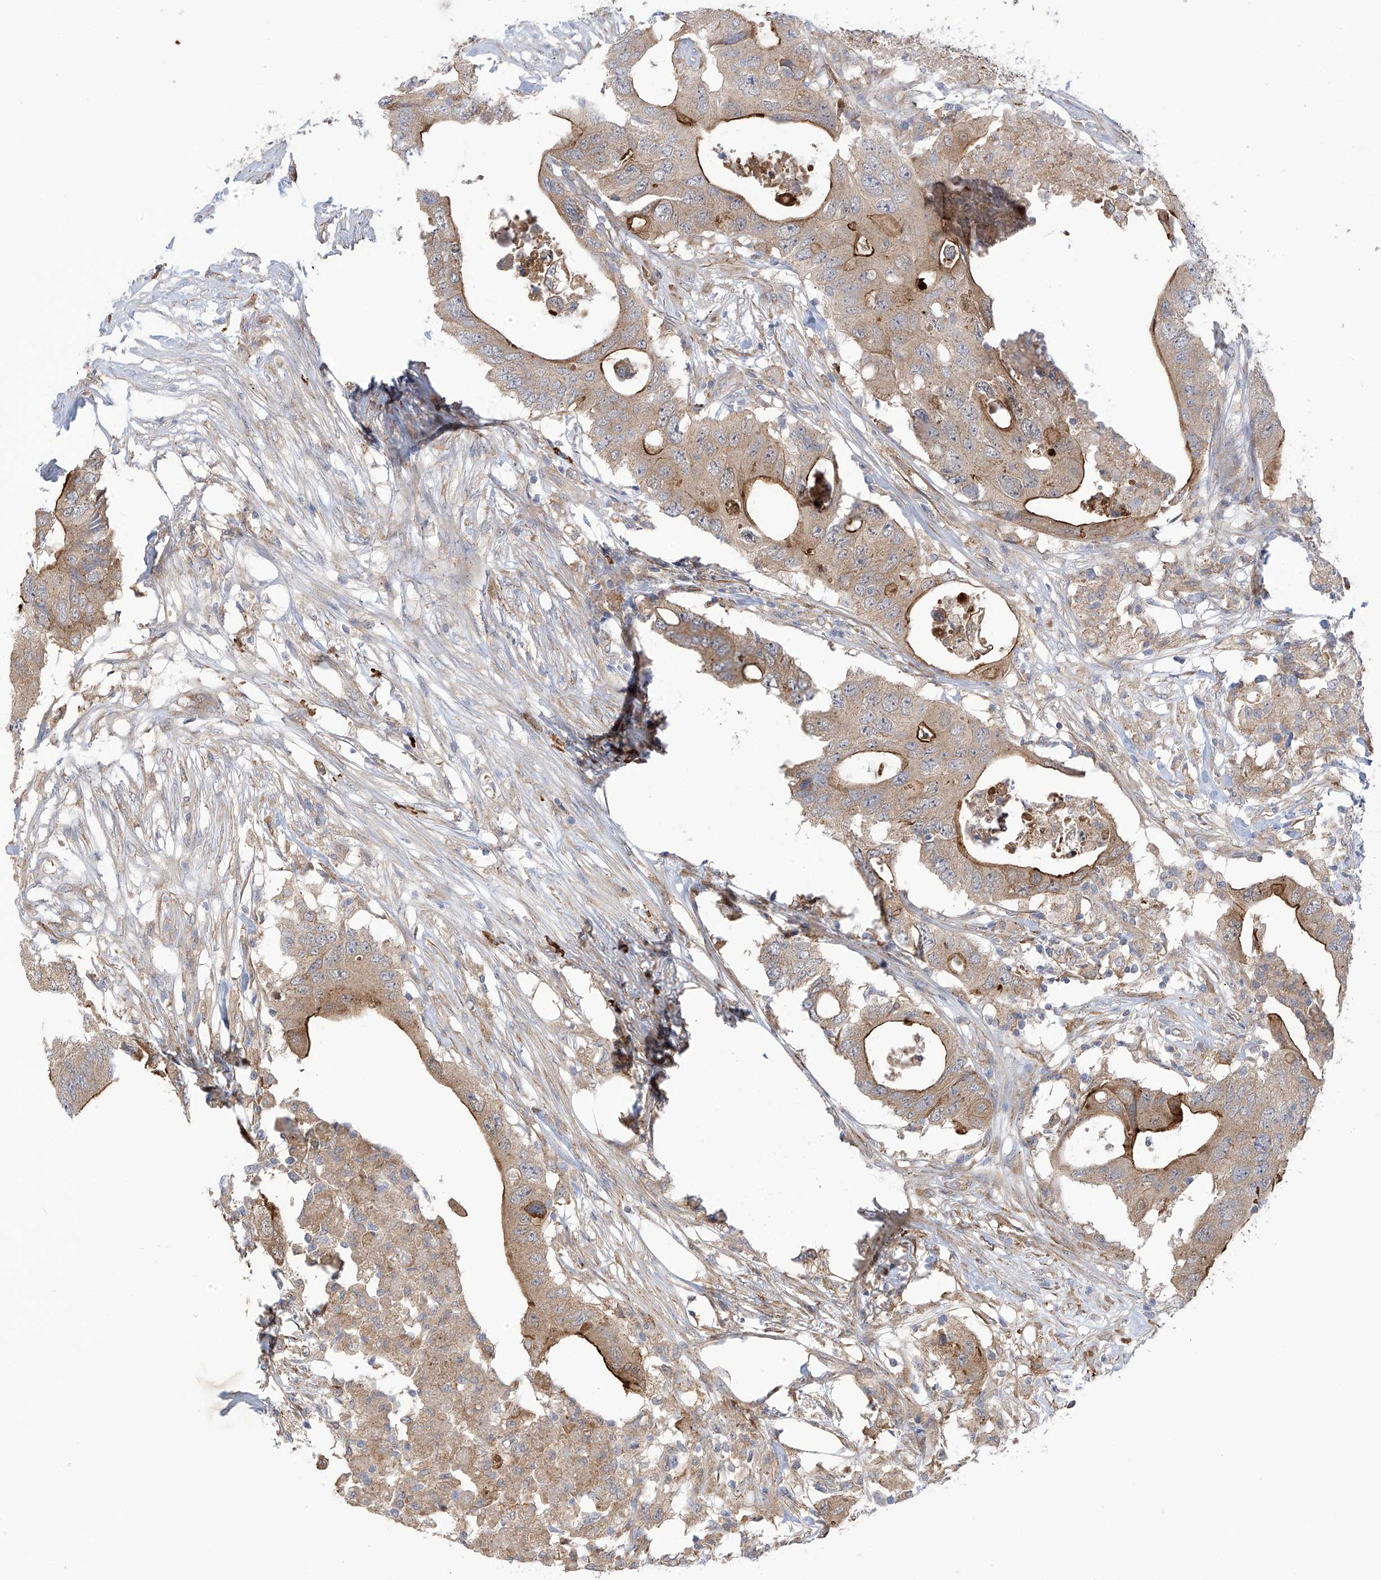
{"staining": {"intensity": "moderate", "quantity": "<25%", "location": "cytoplasmic/membranous"}, "tissue": "colorectal cancer", "cell_type": "Tumor cells", "image_type": "cancer", "snomed": [{"axis": "morphology", "description": "Adenocarcinoma, NOS"}, {"axis": "topography", "description": "Colon"}], "caption": "This is an image of immunohistochemistry staining of colorectal cancer, which shows moderate staining in the cytoplasmic/membranous of tumor cells.", "gene": "KIAA1522", "patient": {"sex": "male", "age": 71}}